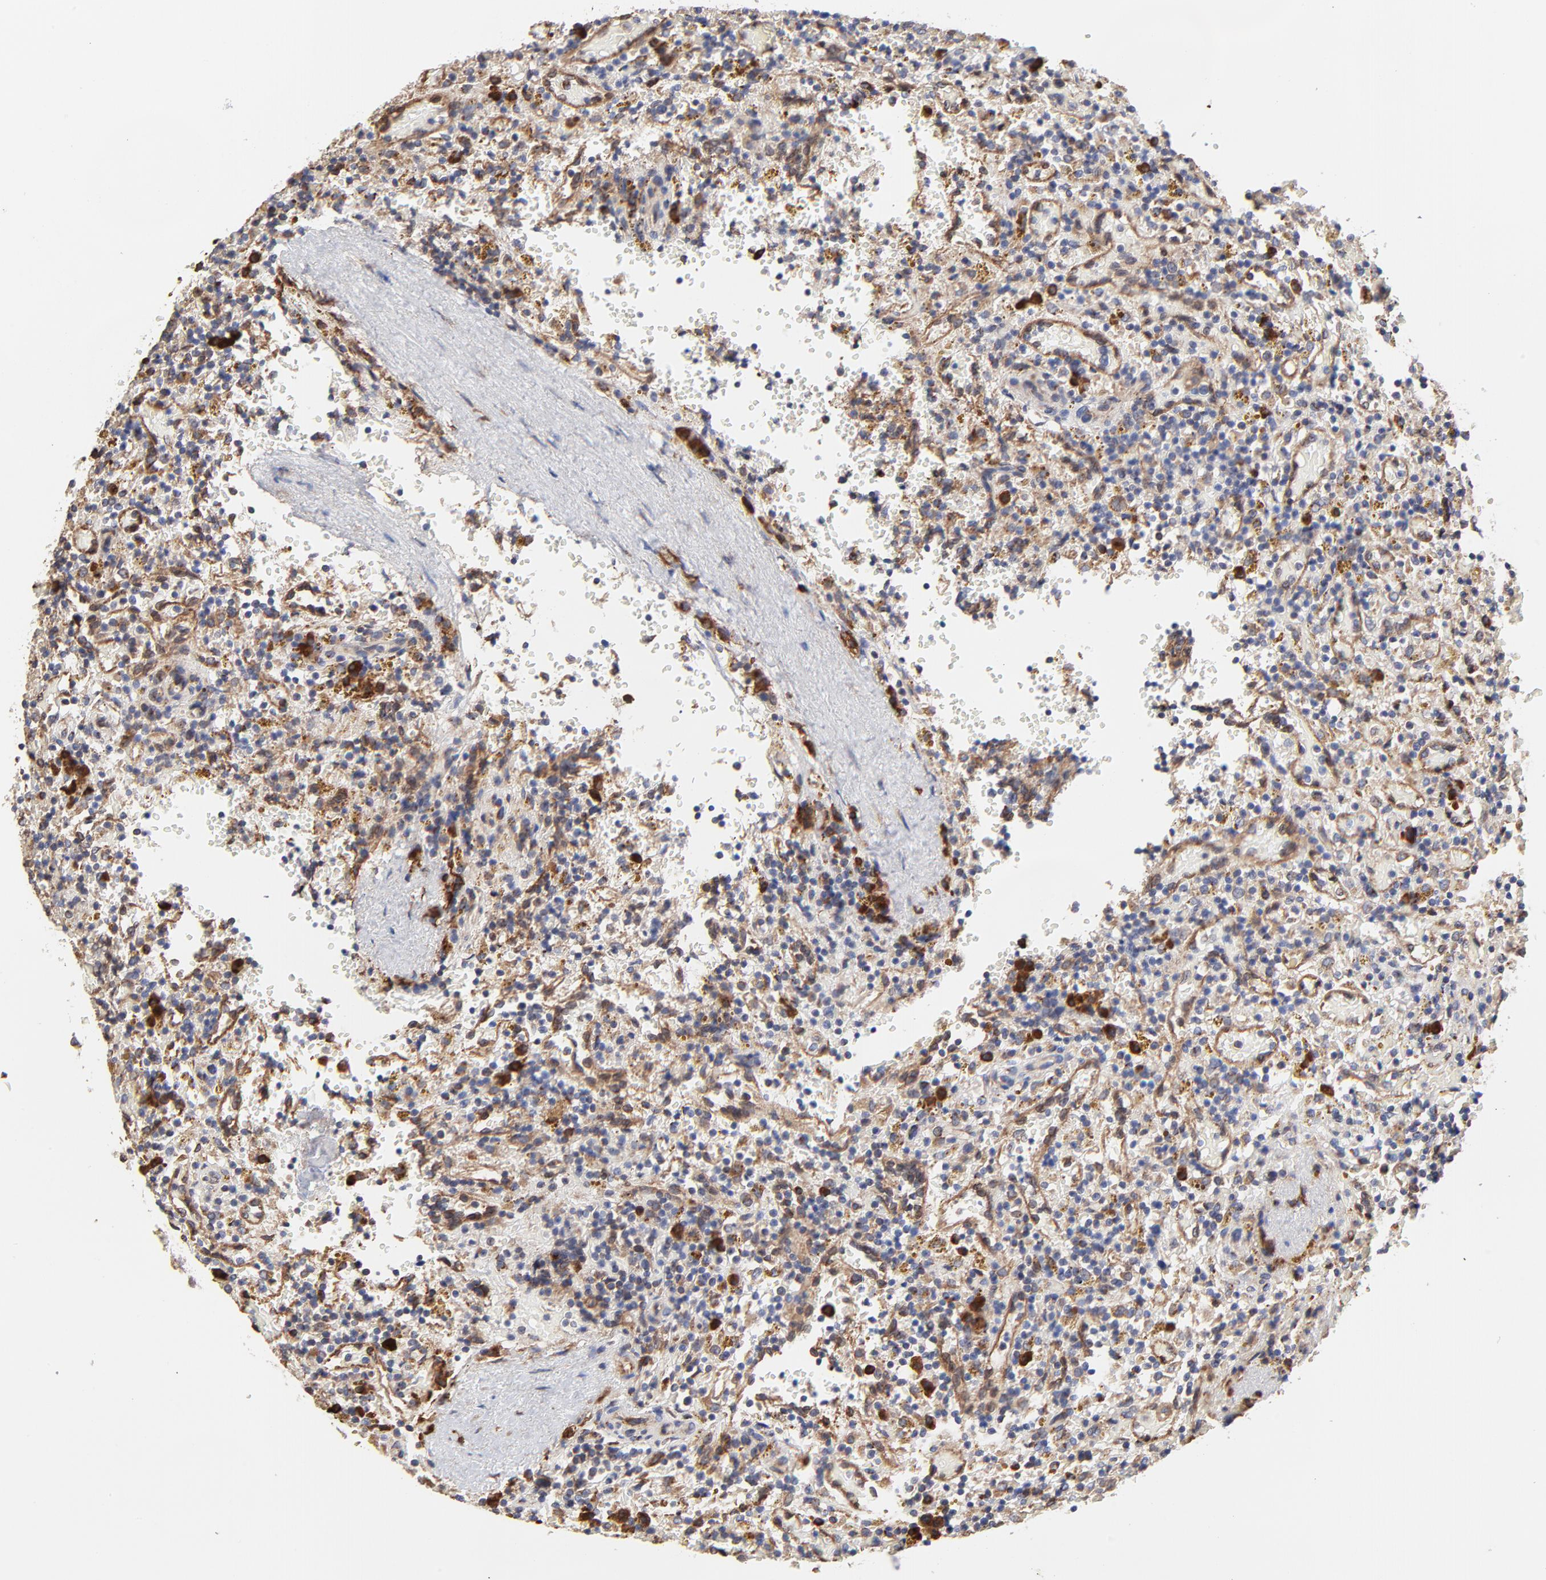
{"staining": {"intensity": "strong", "quantity": "<25%", "location": "cytoplasmic/membranous"}, "tissue": "lymphoma", "cell_type": "Tumor cells", "image_type": "cancer", "snomed": [{"axis": "morphology", "description": "Malignant lymphoma, non-Hodgkin's type, Low grade"}, {"axis": "topography", "description": "Spleen"}], "caption": "Immunohistochemistry photomicrograph of human lymphoma stained for a protein (brown), which displays medium levels of strong cytoplasmic/membranous staining in about <25% of tumor cells.", "gene": "LMAN1", "patient": {"sex": "female", "age": 65}}